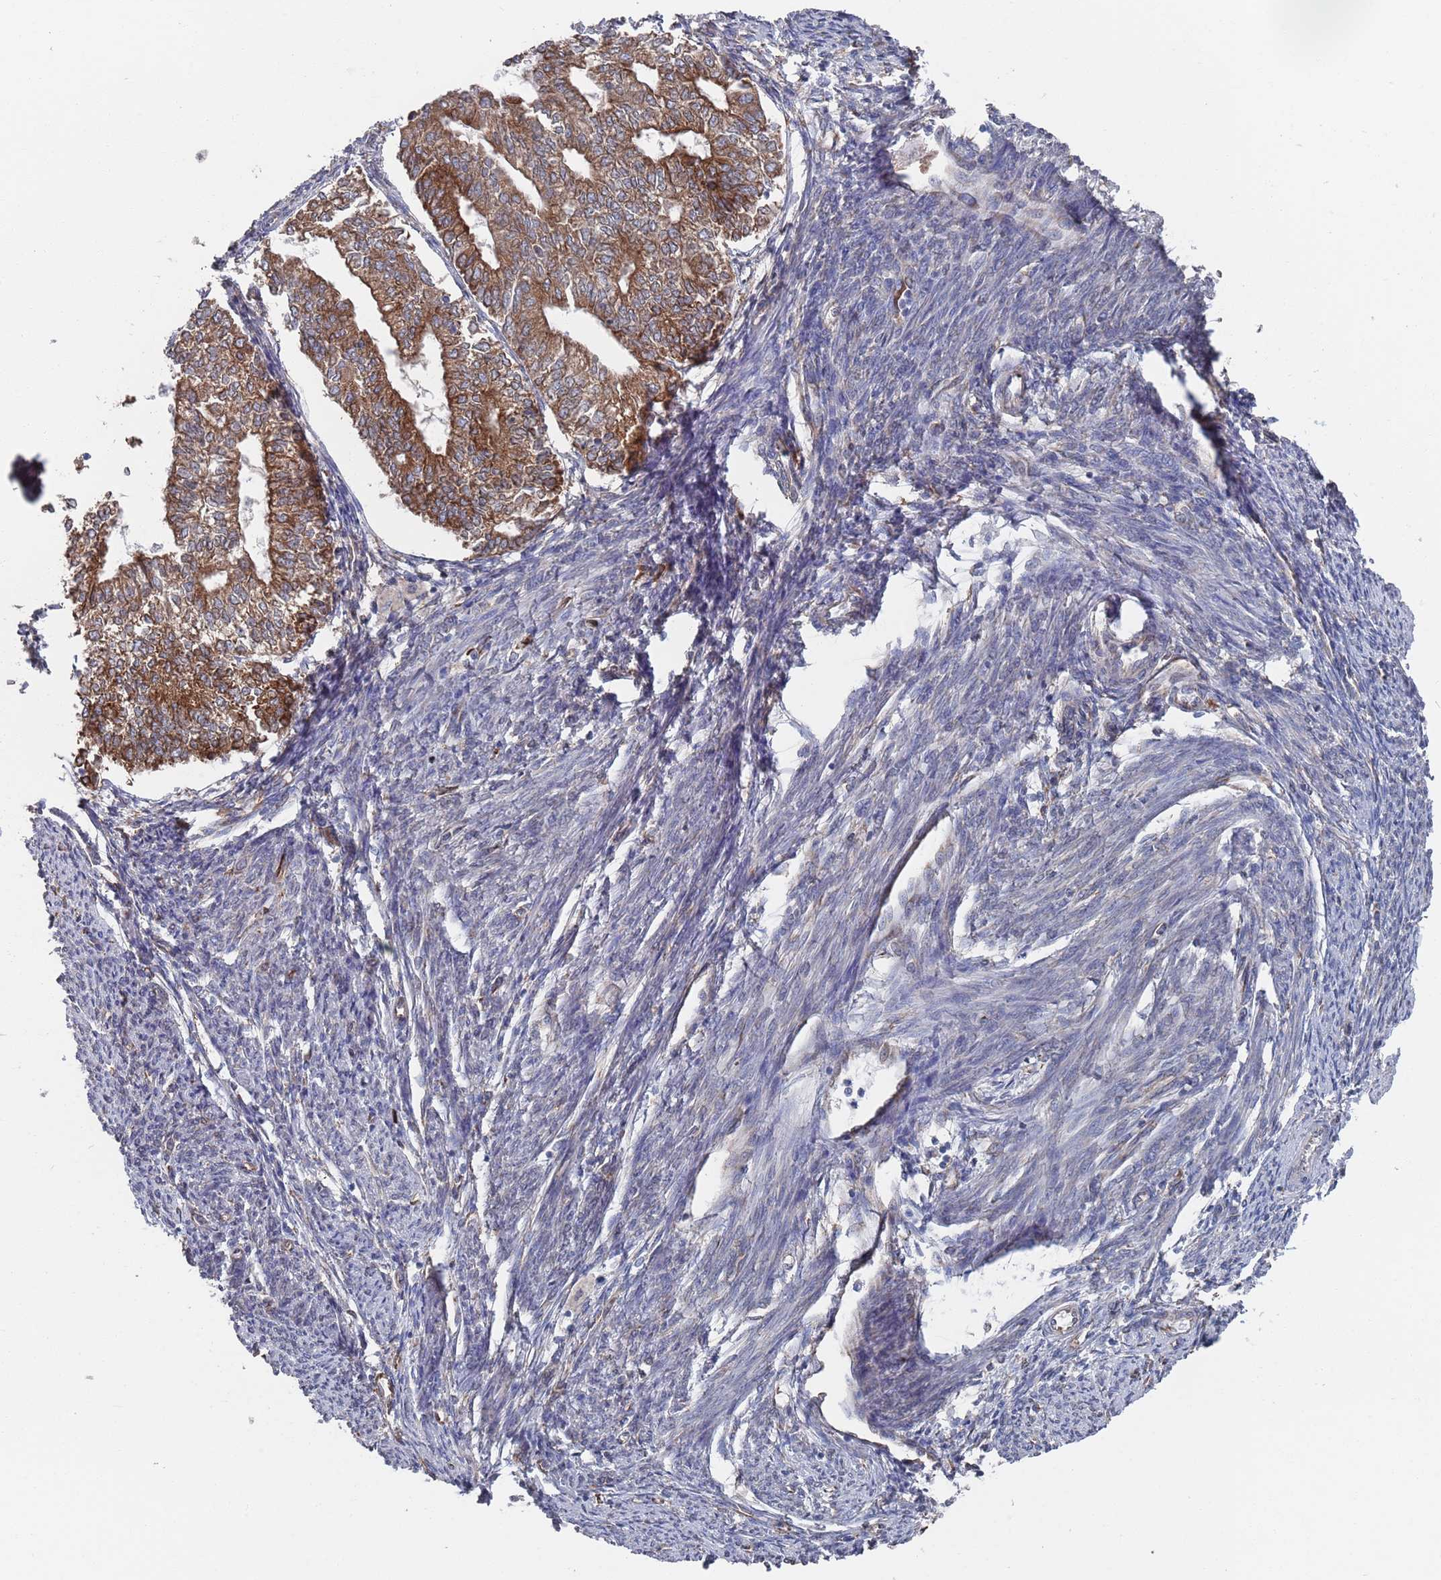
{"staining": {"intensity": "weak", "quantity": "<25%", "location": "cytoplasmic/membranous"}, "tissue": "smooth muscle", "cell_type": "Smooth muscle cells", "image_type": "normal", "snomed": [{"axis": "morphology", "description": "Normal tissue, NOS"}, {"axis": "topography", "description": "Smooth muscle"}, {"axis": "topography", "description": "Uterus"}], "caption": "Micrograph shows no significant protein staining in smooth muscle cells of unremarkable smooth muscle.", "gene": "CCDC106", "patient": {"sex": "female", "age": 59}}